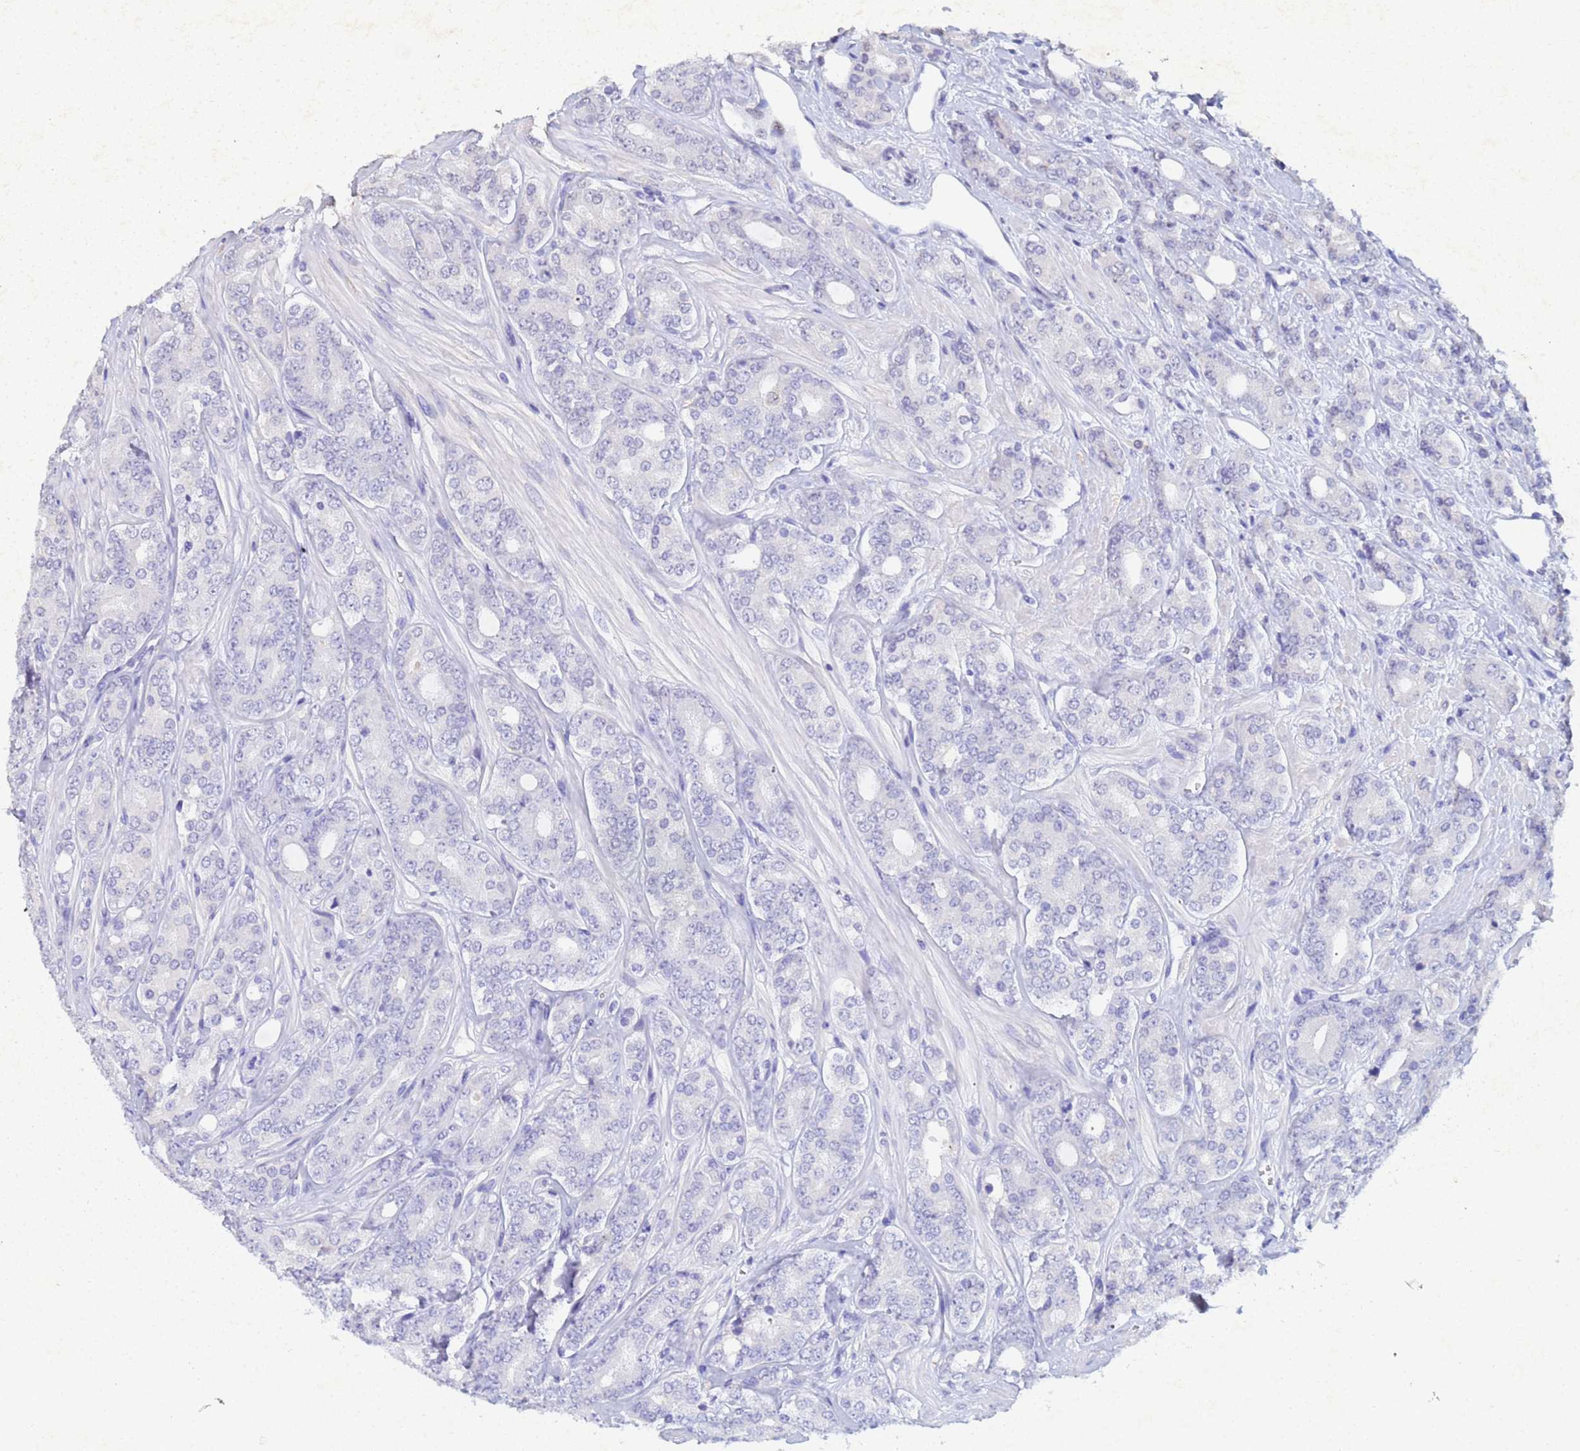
{"staining": {"intensity": "negative", "quantity": "none", "location": "none"}, "tissue": "prostate cancer", "cell_type": "Tumor cells", "image_type": "cancer", "snomed": [{"axis": "morphology", "description": "Adenocarcinoma, High grade"}, {"axis": "topography", "description": "Prostate"}], "caption": "Immunohistochemistry (IHC) micrograph of human prostate adenocarcinoma (high-grade) stained for a protein (brown), which reveals no expression in tumor cells. (DAB immunohistochemistry, high magnification).", "gene": "CSTB", "patient": {"sex": "male", "age": 62}}